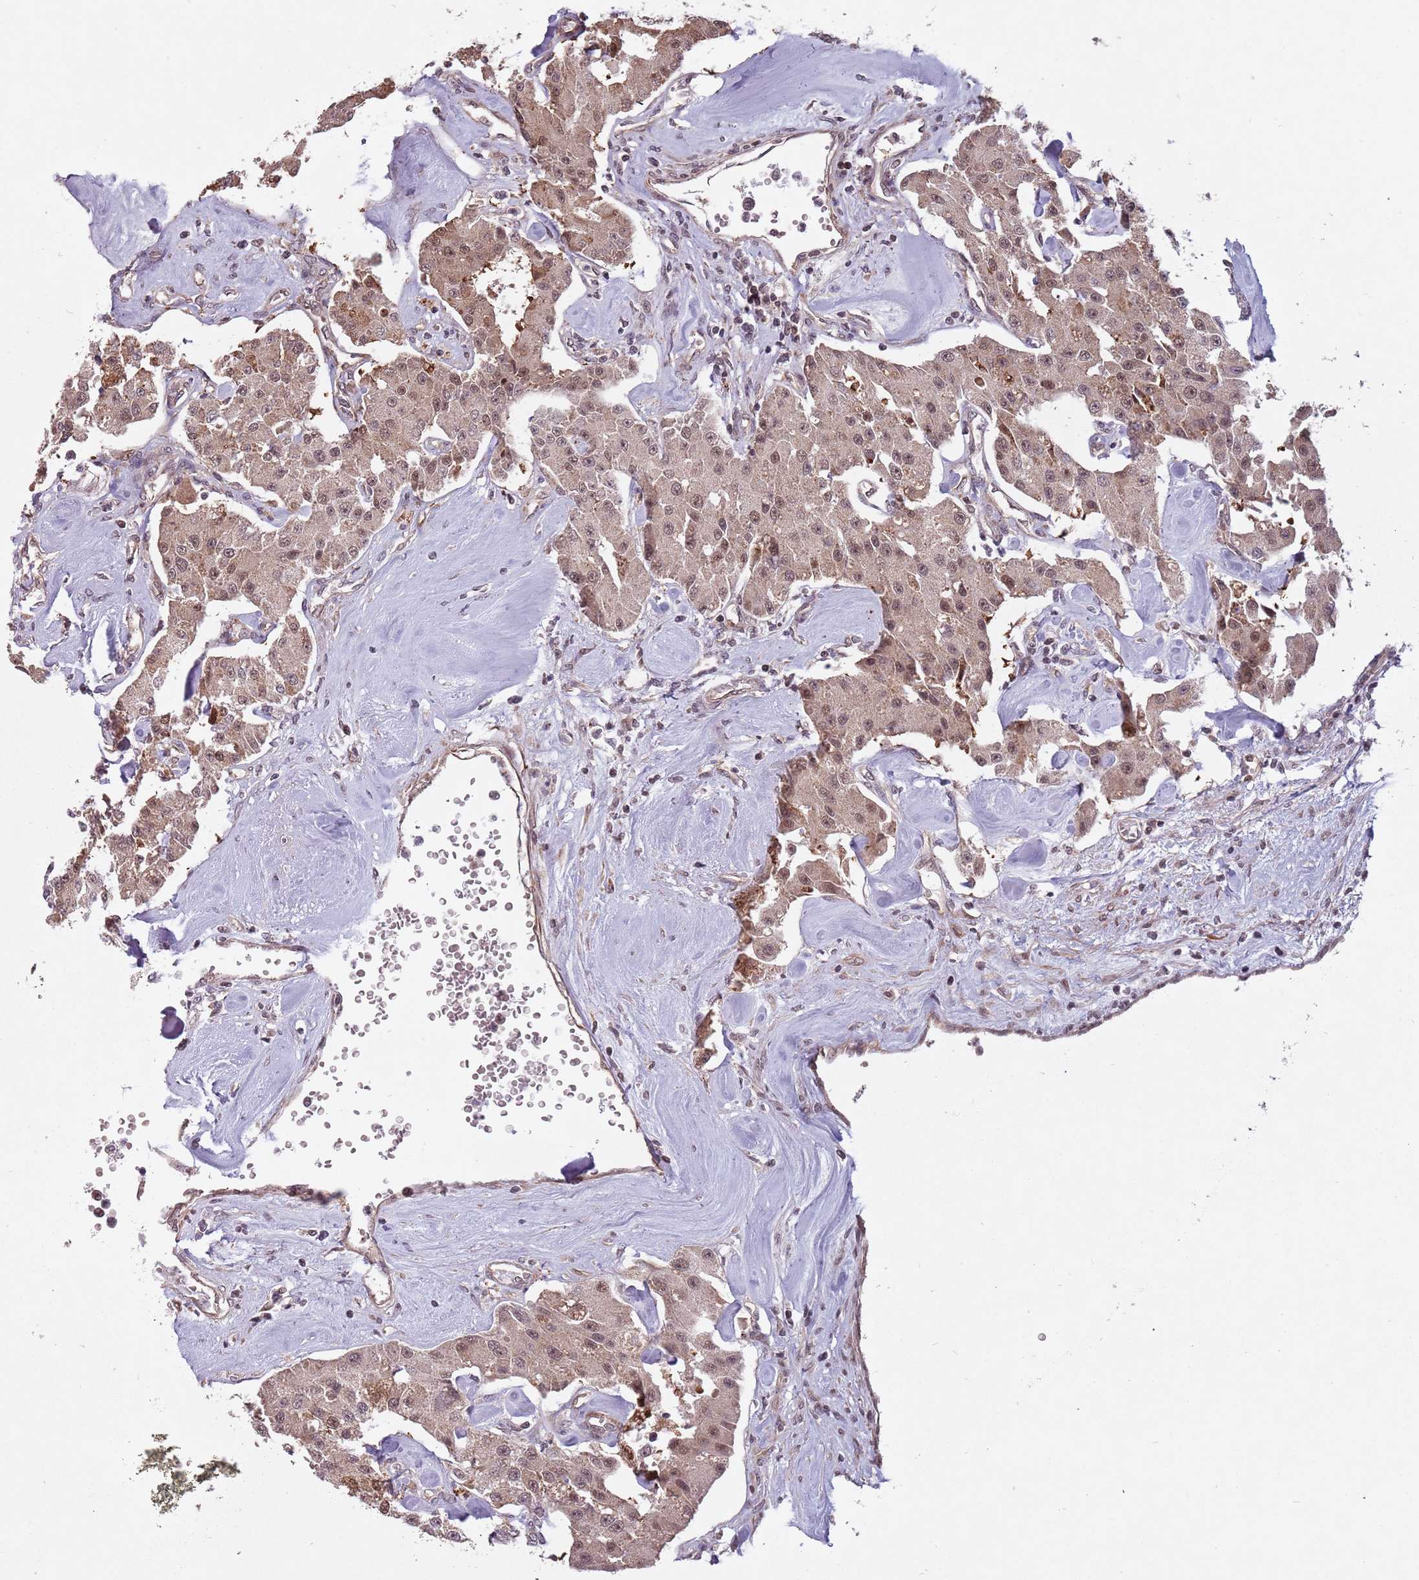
{"staining": {"intensity": "moderate", "quantity": ">75%", "location": "cytoplasmic/membranous,nuclear"}, "tissue": "carcinoid", "cell_type": "Tumor cells", "image_type": "cancer", "snomed": [{"axis": "morphology", "description": "Carcinoid, malignant, NOS"}, {"axis": "topography", "description": "Pancreas"}], "caption": "Immunohistochemistry (IHC) image of human carcinoid stained for a protein (brown), which reveals medium levels of moderate cytoplasmic/membranous and nuclear staining in about >75% of tumor cells.", "gene": "SUDS3", "patient": {"sex": "male", "age": 41}}